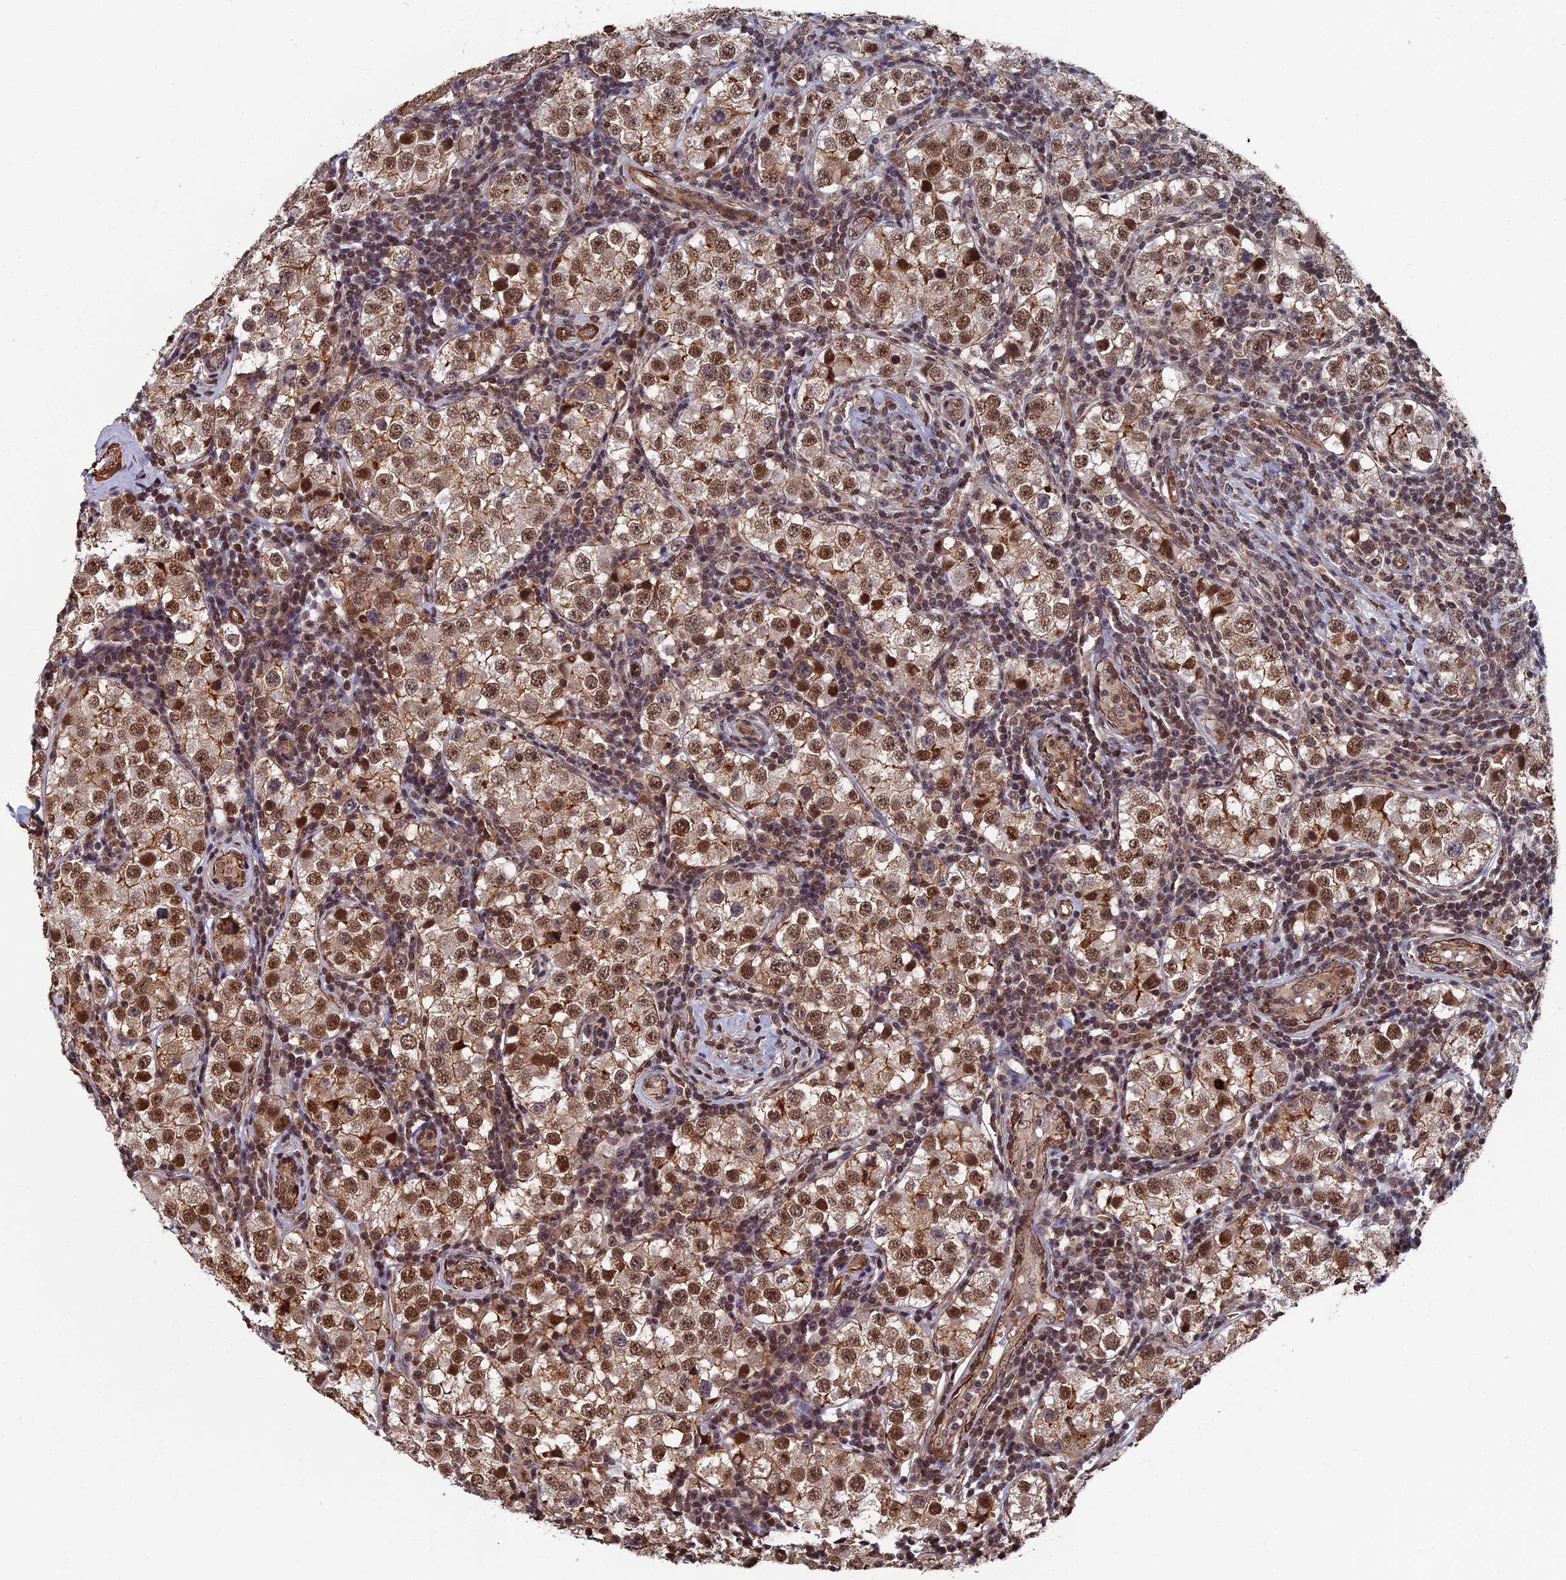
{"staining": {"intensity": "moderate", "quantity": ">75%", "location": "nuclear"}, "tissue": "testis cancer", "cell_type": "Tumor cells", "image_type": "cancer", "snomed": [{"axis": "morphology", "description": "Seminoma, NOS"}, {"axis": "topography", "description": "Testis"}], "caption": "IHC of testis cancer (seminoma) demonstrates medium levels of moderate nuclear staining in approximately >75% of tumor cells.", "gene": "CTDP1", "patient": {"sex": "male", "age": 34}}